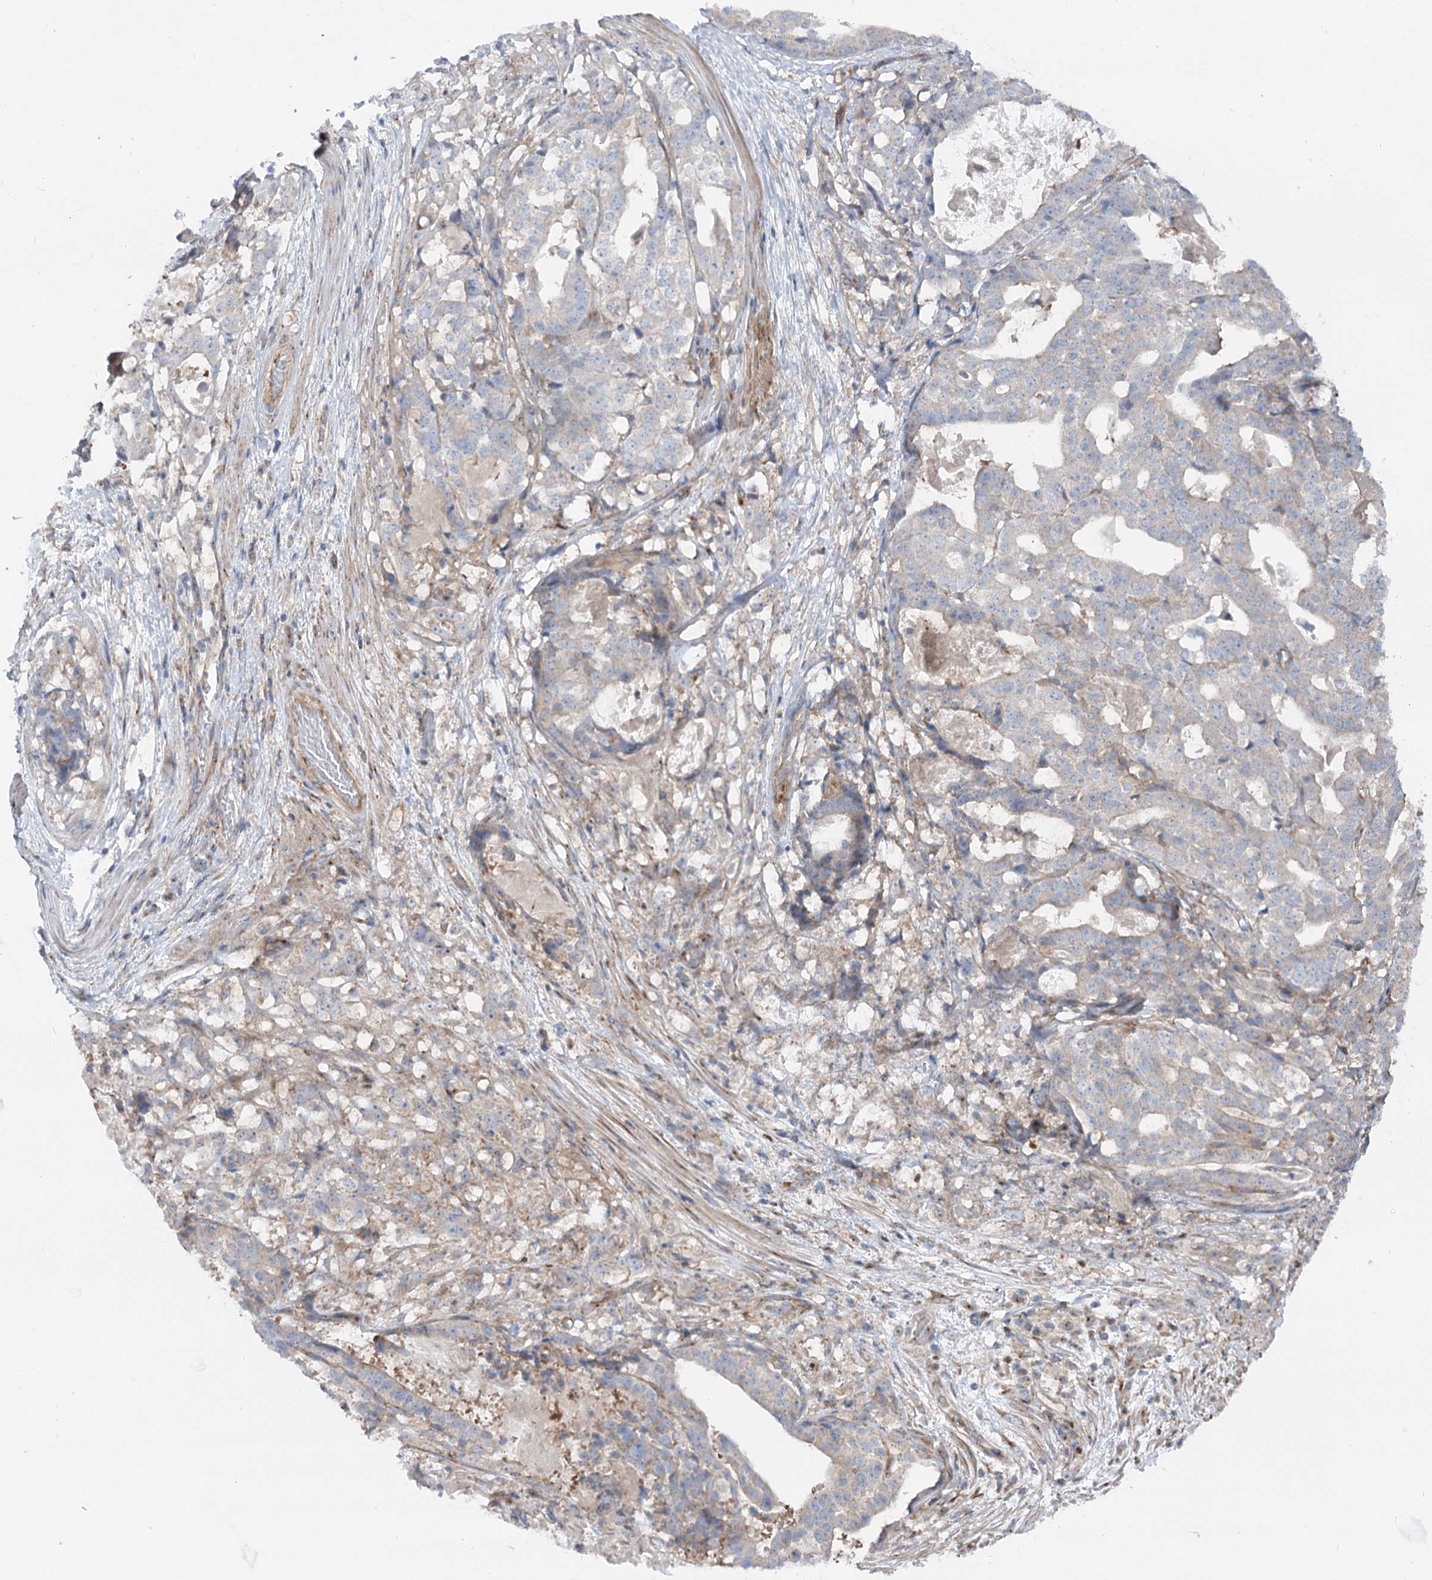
{"staining": {"intensity": "weak", "quantity": "<25%", "location": "cytoplasmic/membranous"}, "tissue": "stomach cancer", "cell_type": "Tumor cells", "image_type": "cancer", "snomed": [{"axis": "morphology", "description": "Adenocarcinoma, NOS"}, {"axis": "topography", "description": "Stomach"}], "caption": "Tumor cells are negative for protein expression in human stomach adenocarcinoma.", "gene": "SCN11A", "patient": {"sex": "male", "age": 48}}